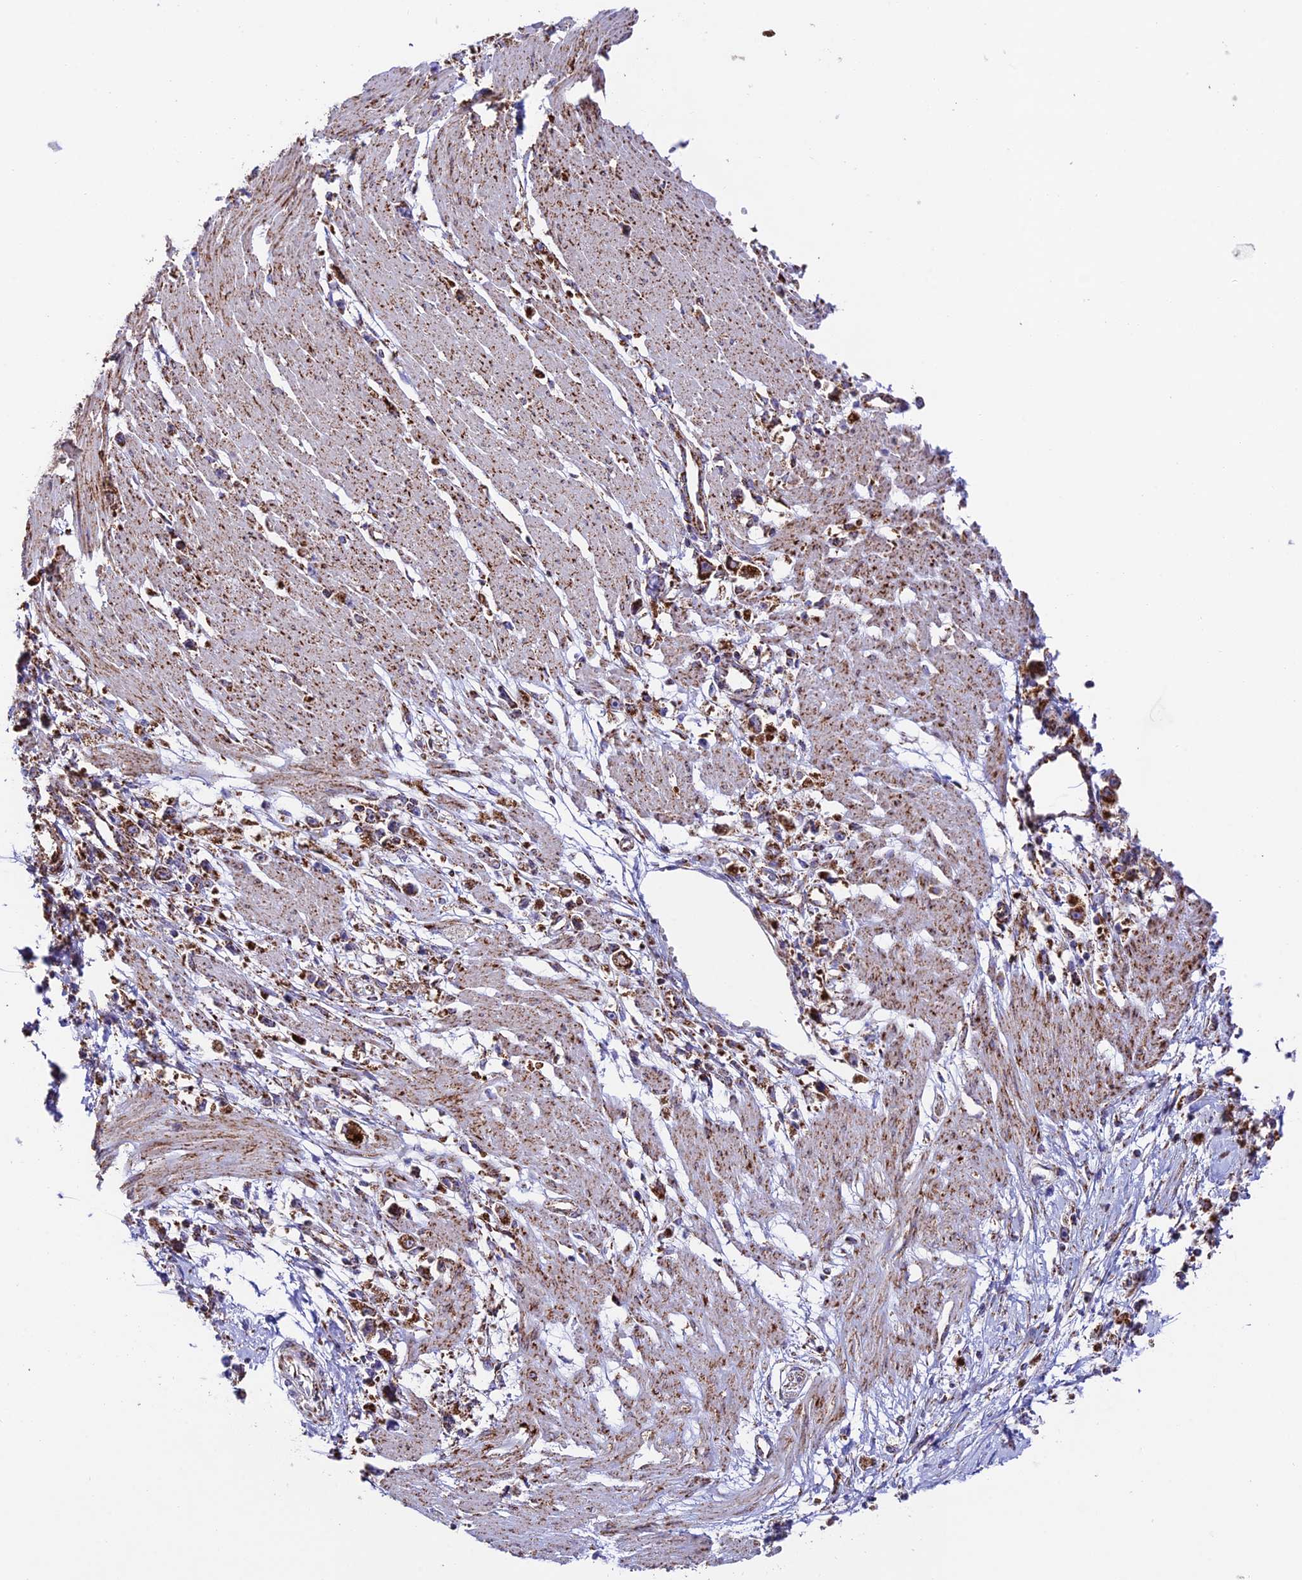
{"staining": {"intensity": "strong", "quantity": ">75%", "location": "cytoplasmic/membranous"}, "tissue": "stomach cancer", "cell_type": "Tumor cells", "image_type": "cancer", "snomed": [{"axis": "morphology", "description": "Adenocarcinoma, NOS"}, {"axis": "topography", "description": "Stomach"}], "caption": "Strong cytoplasmic/membranous staining for a protein is seen in approximately >75% of tumor cells of adenocarcinoma (stomach) using immunohistochemistry.", "gene": "CHCHD3", "patient": {"sex": "female", "age": 59}}